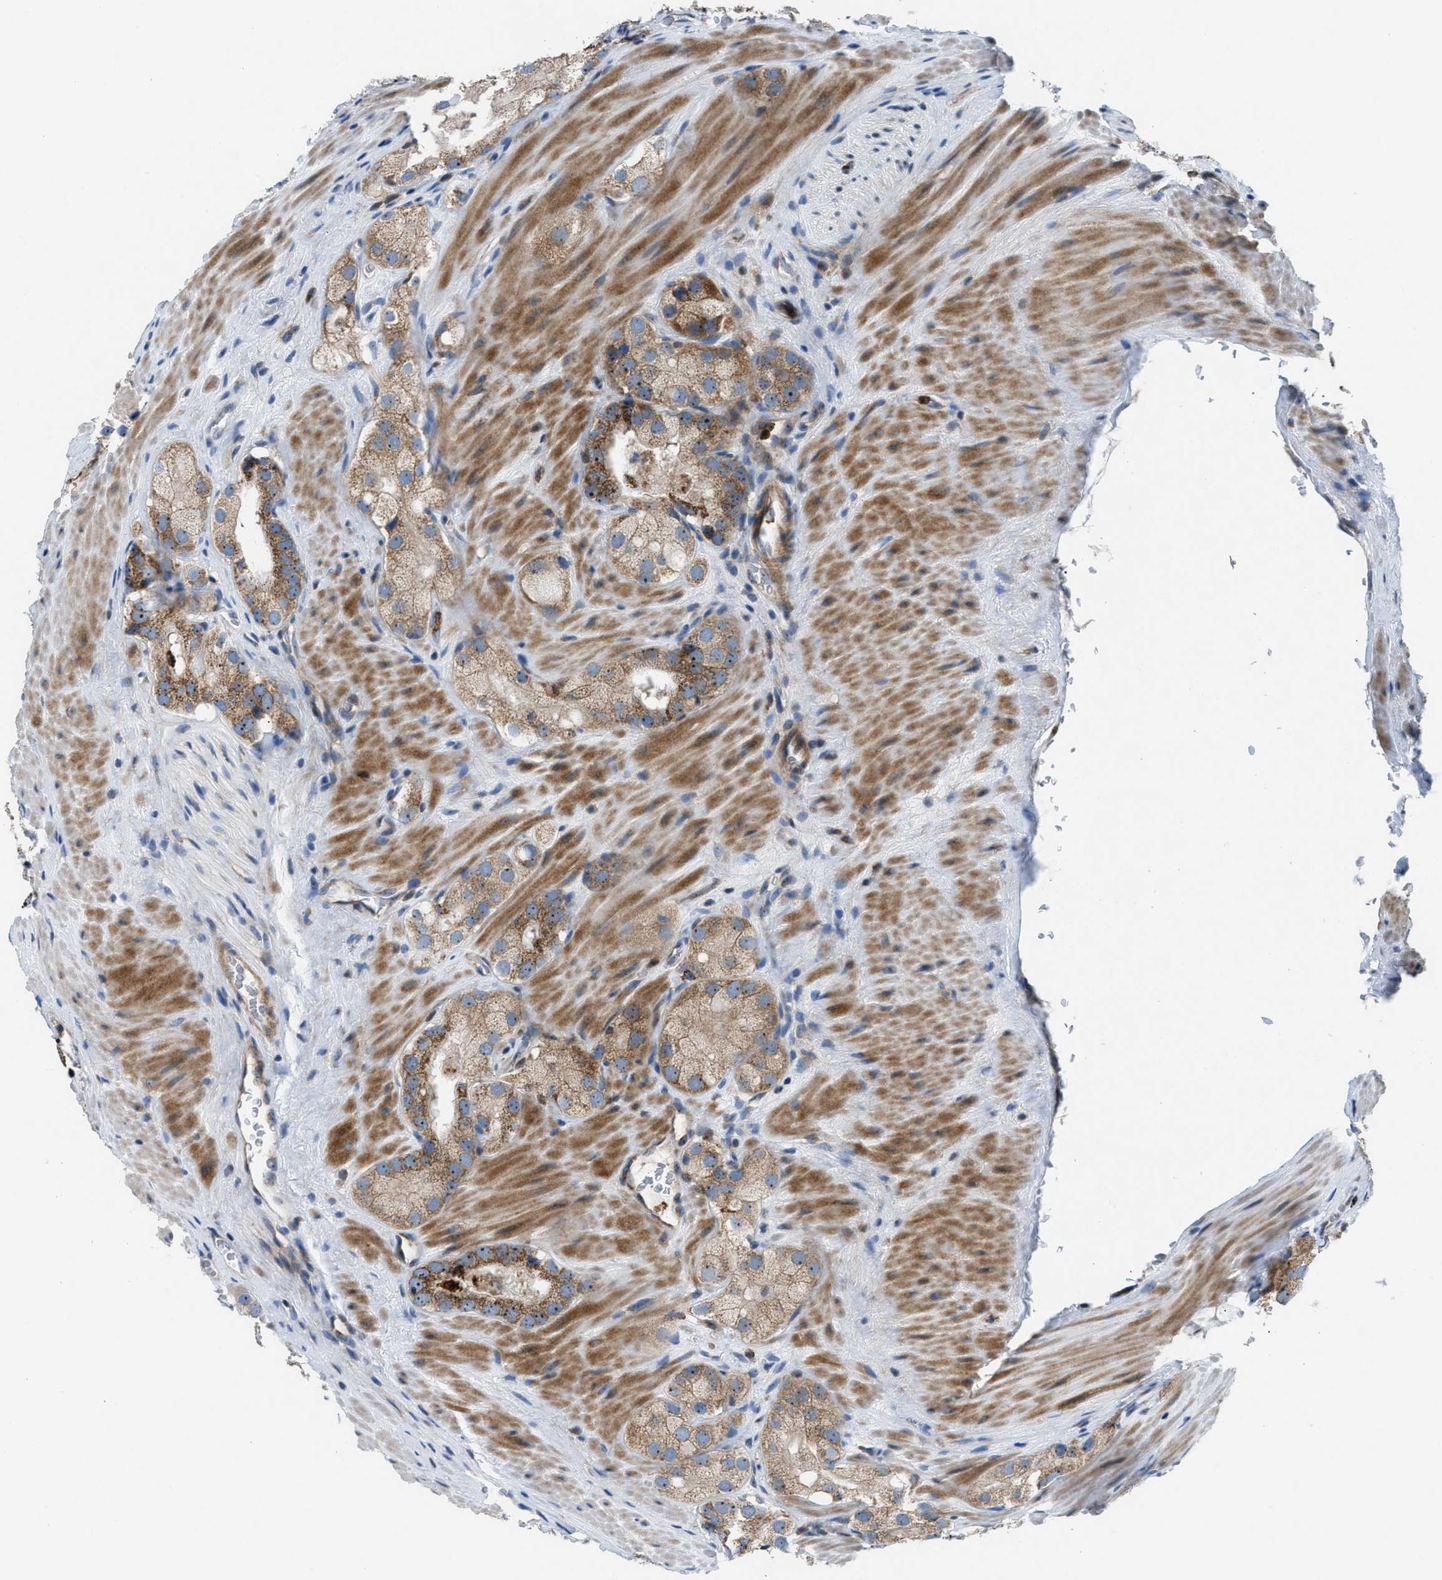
{"staining": {"intensity": "moderate", "quantity": ">75%", "location": "cytoplasmic/membranous,nuclear"}, "tissue": "prostate cancer", "cell_type": "Tumor cells", "image_type": "cancer", "snomed": [{"axis": "morphology", "description": "Adenocarcinoma, High grade"}, {"axis": "topography", "description": "Prostate"}], "caption": "Immunohistochemical staining of prostate adenocarcinoma (high-grade) demonstrates medium levels of moderate cytoplasmic/membranous and nuclear staining in approximately >75% of tumor cells.", "gene": "TPH1", "patient": {"sex": "male", "age": 63}}